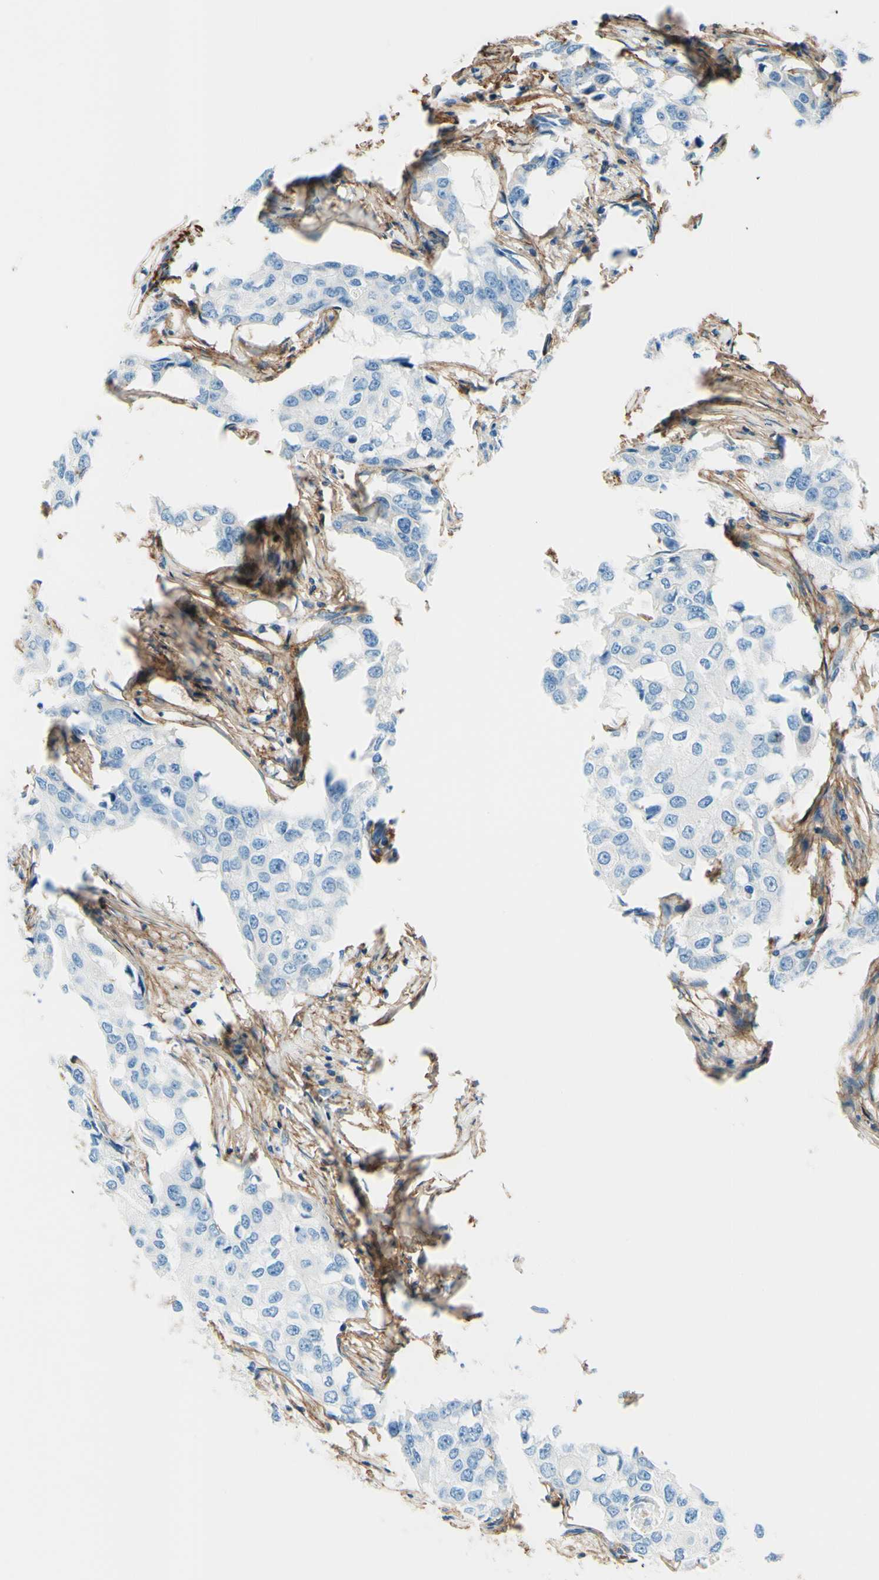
{"staining": {"intensity": "negative", "quantity": "none", "location": "none"}, "tissue": "breast cancer", "cell_type": "Tumor cells", "image_type": "cancer", "snomed": [{"axis": "morphology", "description": "Duct carcinoma"}, {"axis": "topography", "description": "Breast"}], "caption": "A high-resolution photomicrograph shows IHC staining of breast cancer (infiltrating ductal carcinoma), which exhibits no significant expression in tumor cells.", "gene": "MFAP5", "patient": {"sex": "female", "age": 27}}